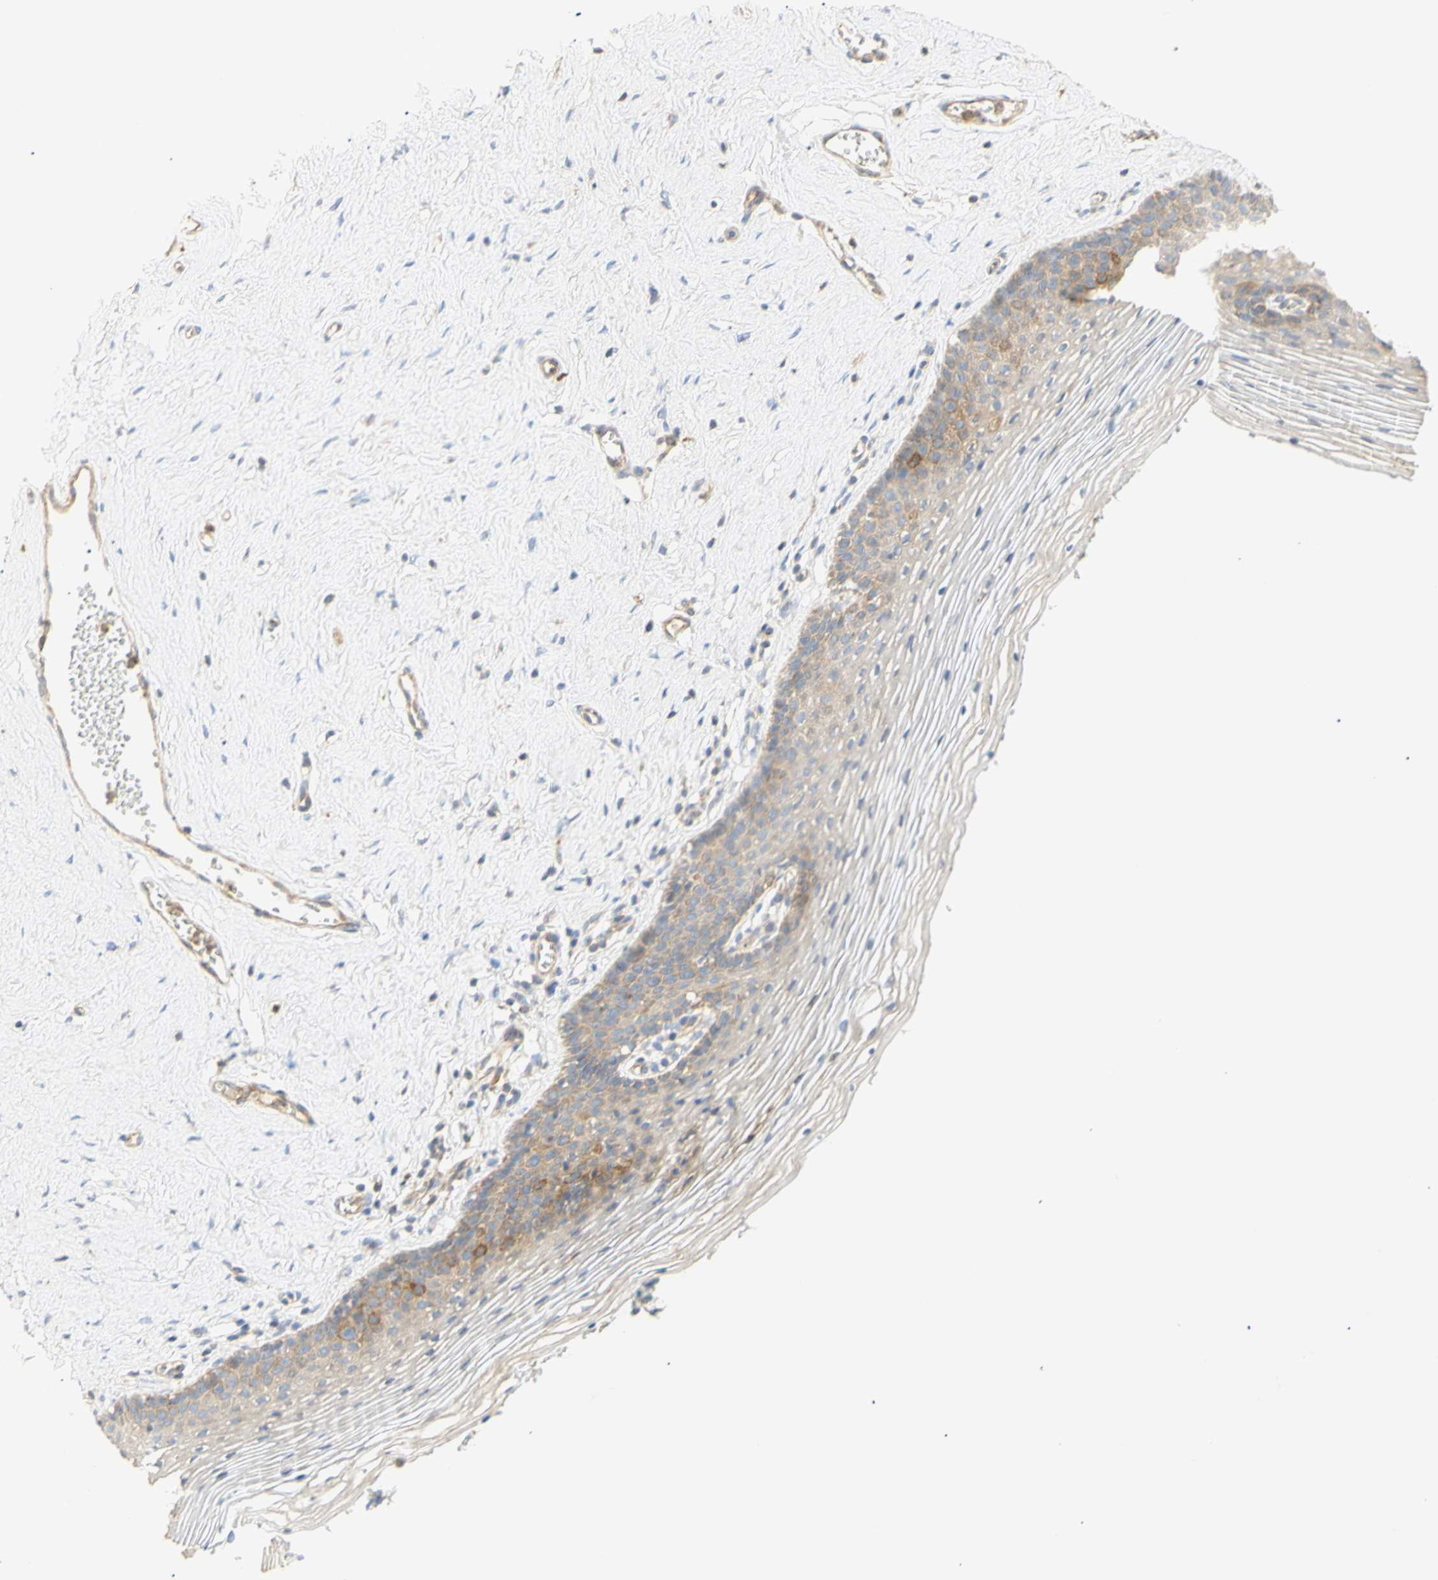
{"staining": {"intensity": "moderate", "quantity": "<25%", "location": "cytoplasmic/membranous"}, "tissue": "vagina", "cell_type": "Squamous epithelial cells", "image_type": "normal", "snomed": [{"axis": "morphology", "description": "Normal tissue, NOS"}, {"axis": "topography", "description": "Vagina"}], "caption": "IHC micrograph of normal vagina: vagina stained using immunohistochemistry (IHC) exhibits low levels of moderate protein expression localized specifically in the cytoplasmic/membranous of squamous epithelial cells, appearing as a cytoplasmic/membranous brown color.", "gene": "KCNE4", "patient": {"sex": "female", "age": 32}}